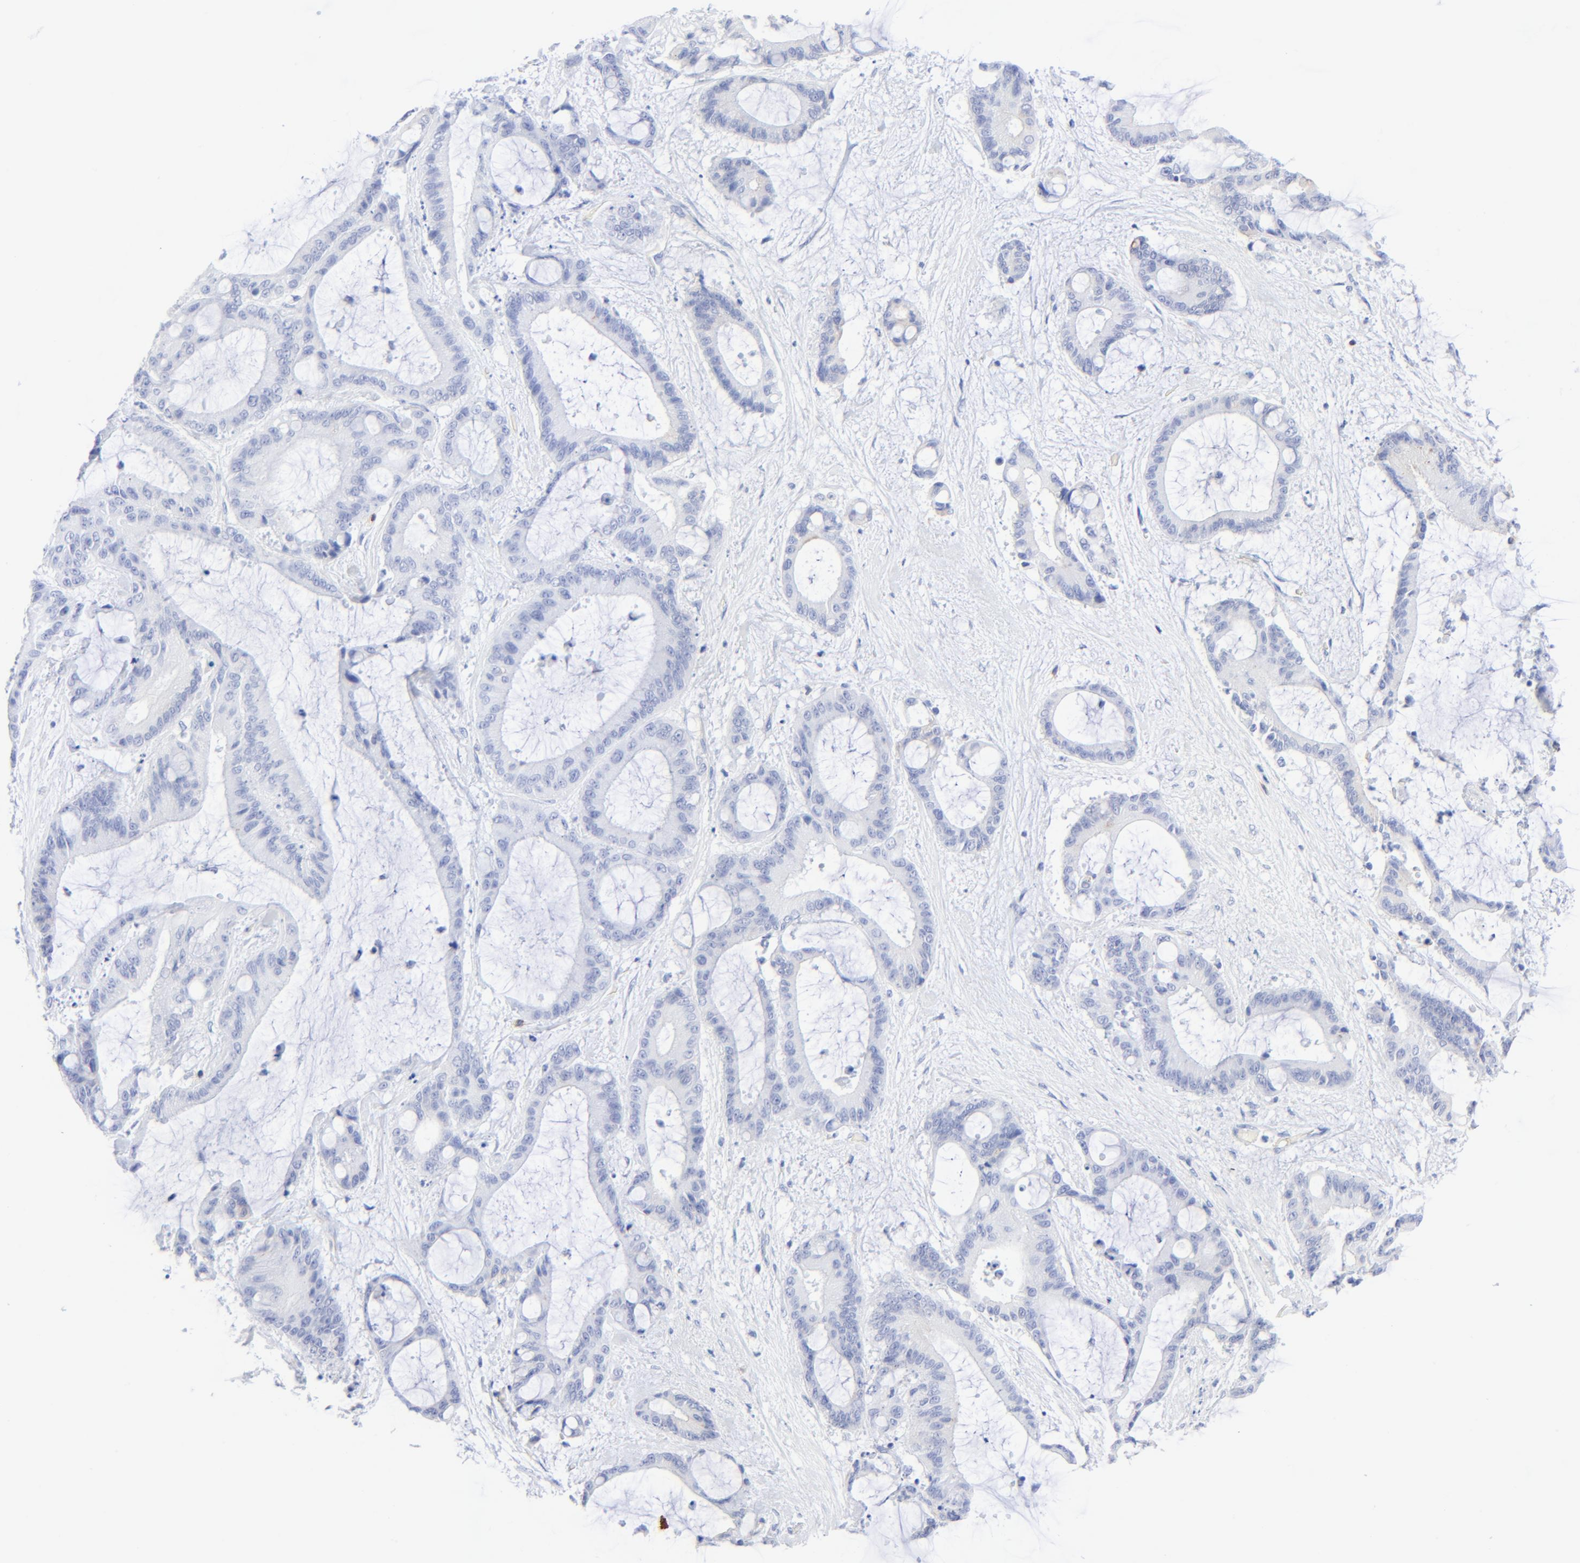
{"staining": {"intensity": "negative", "quantity": "none", "location": "none"}, "tissue": "liver cancer", "cell_type": "Tumor cells", "image_type": "cancer", "snomed": [{"axis": "morphology", "description": "Cholangiocarcinoma"}, {"axis": "topography", "description": "Liver"}], "caption": "This is an immunohistochemistry (IHC) photomicrograph of liver cancer (cholangiocarcinoma). There is no positivity in tumor cells.", "gene": "LCK", "patient": {"sex": "female", "age": 73}}